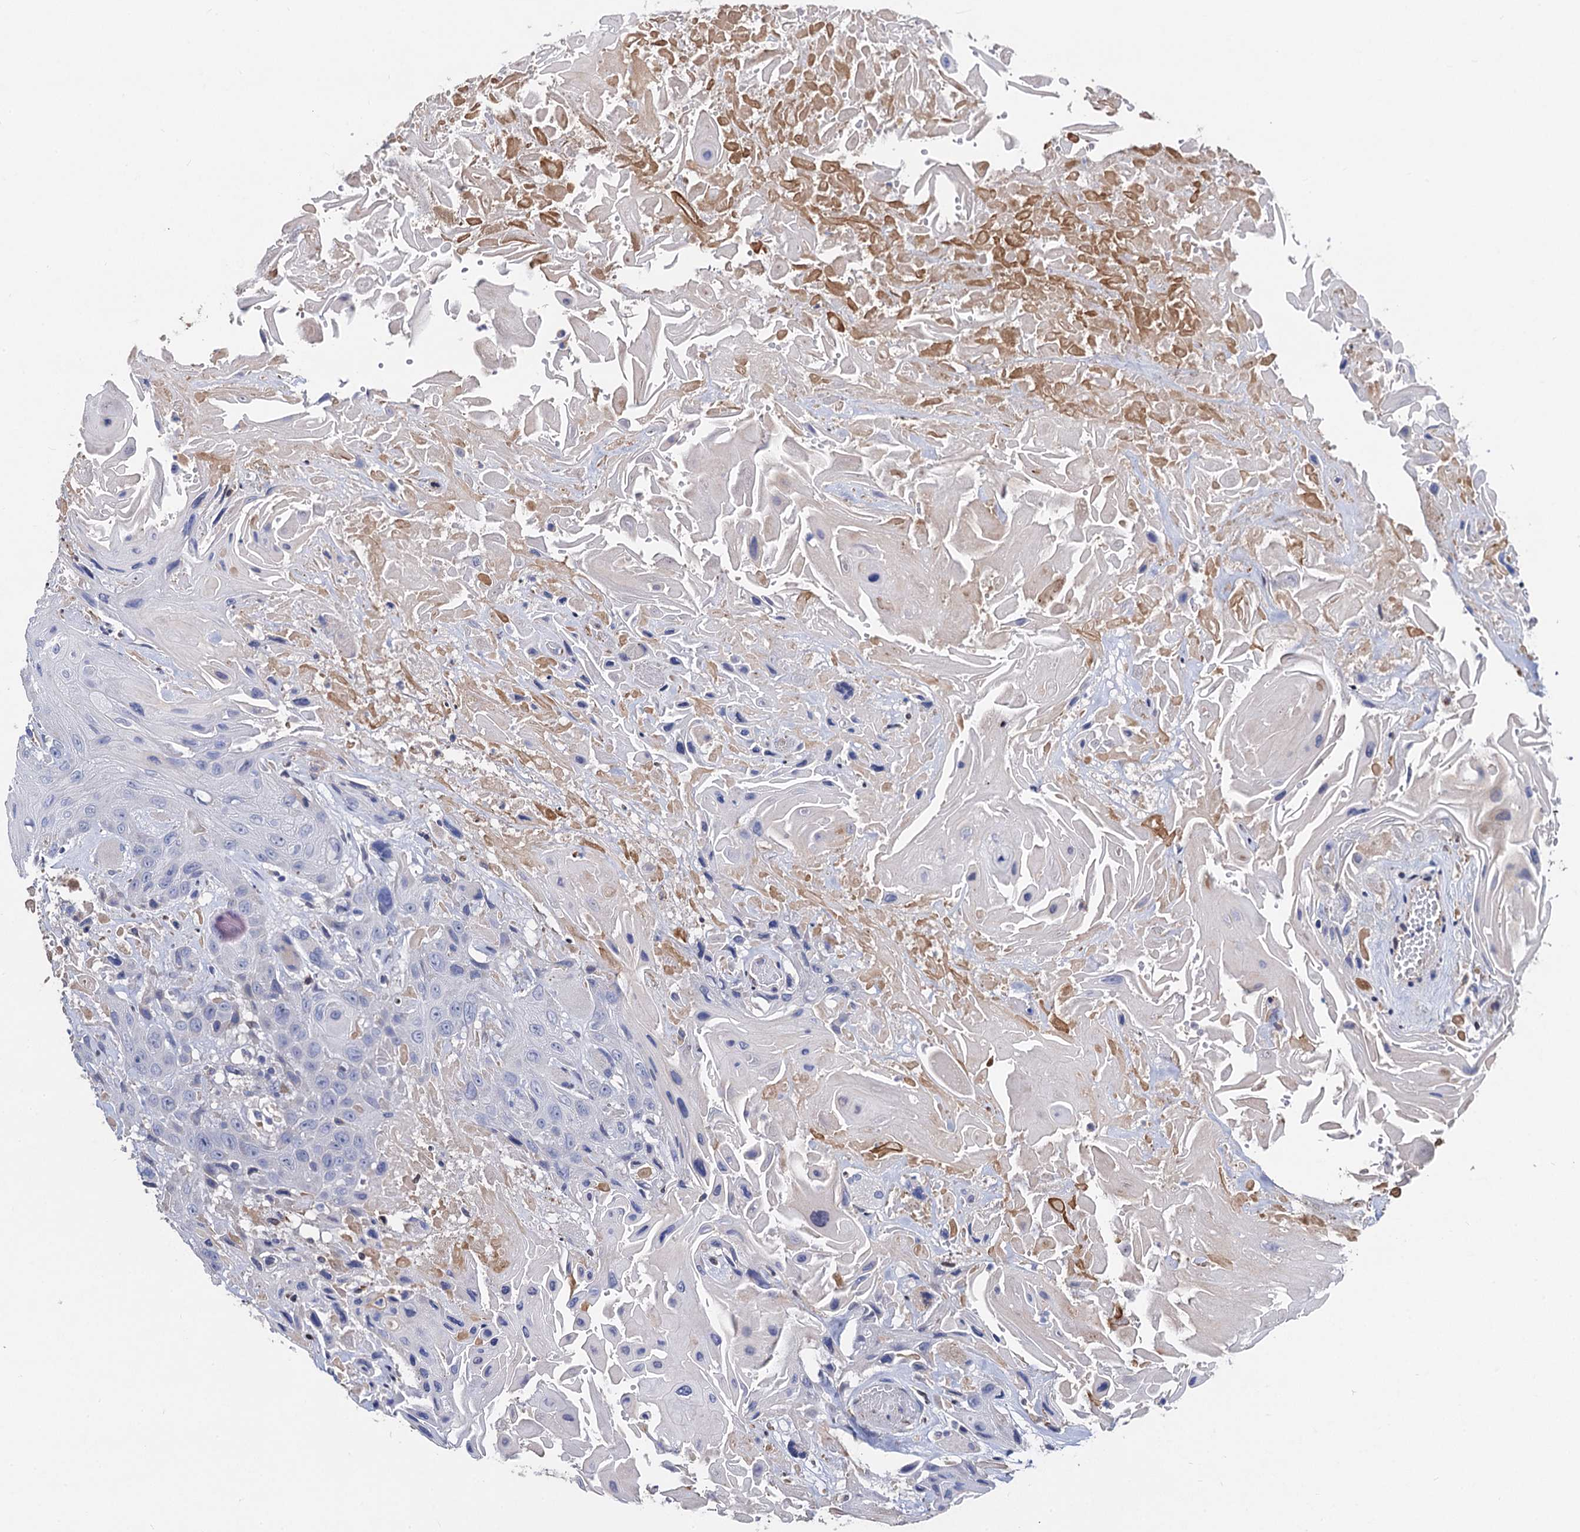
{"staining": {"intensity": "negative", "quantity": "none", "location": "none"}, "tissue": "head and neck cancer", "cell_type": "Tumor cells", "image_type": "cancer", "snomed": [{"axis": "morphology", "description": "Squamous cell carcinoma, NOS"}, {"axis": "topography", "description": "Head-Neck"}], "caption": "The immunohistochemistry (IHC) micrograph has no significant expression in tumor cells of squamous cell carcinoma (head and neck) tissue.", "gene": "FREM3", "patient": {"sex": "male", "age": 81}}